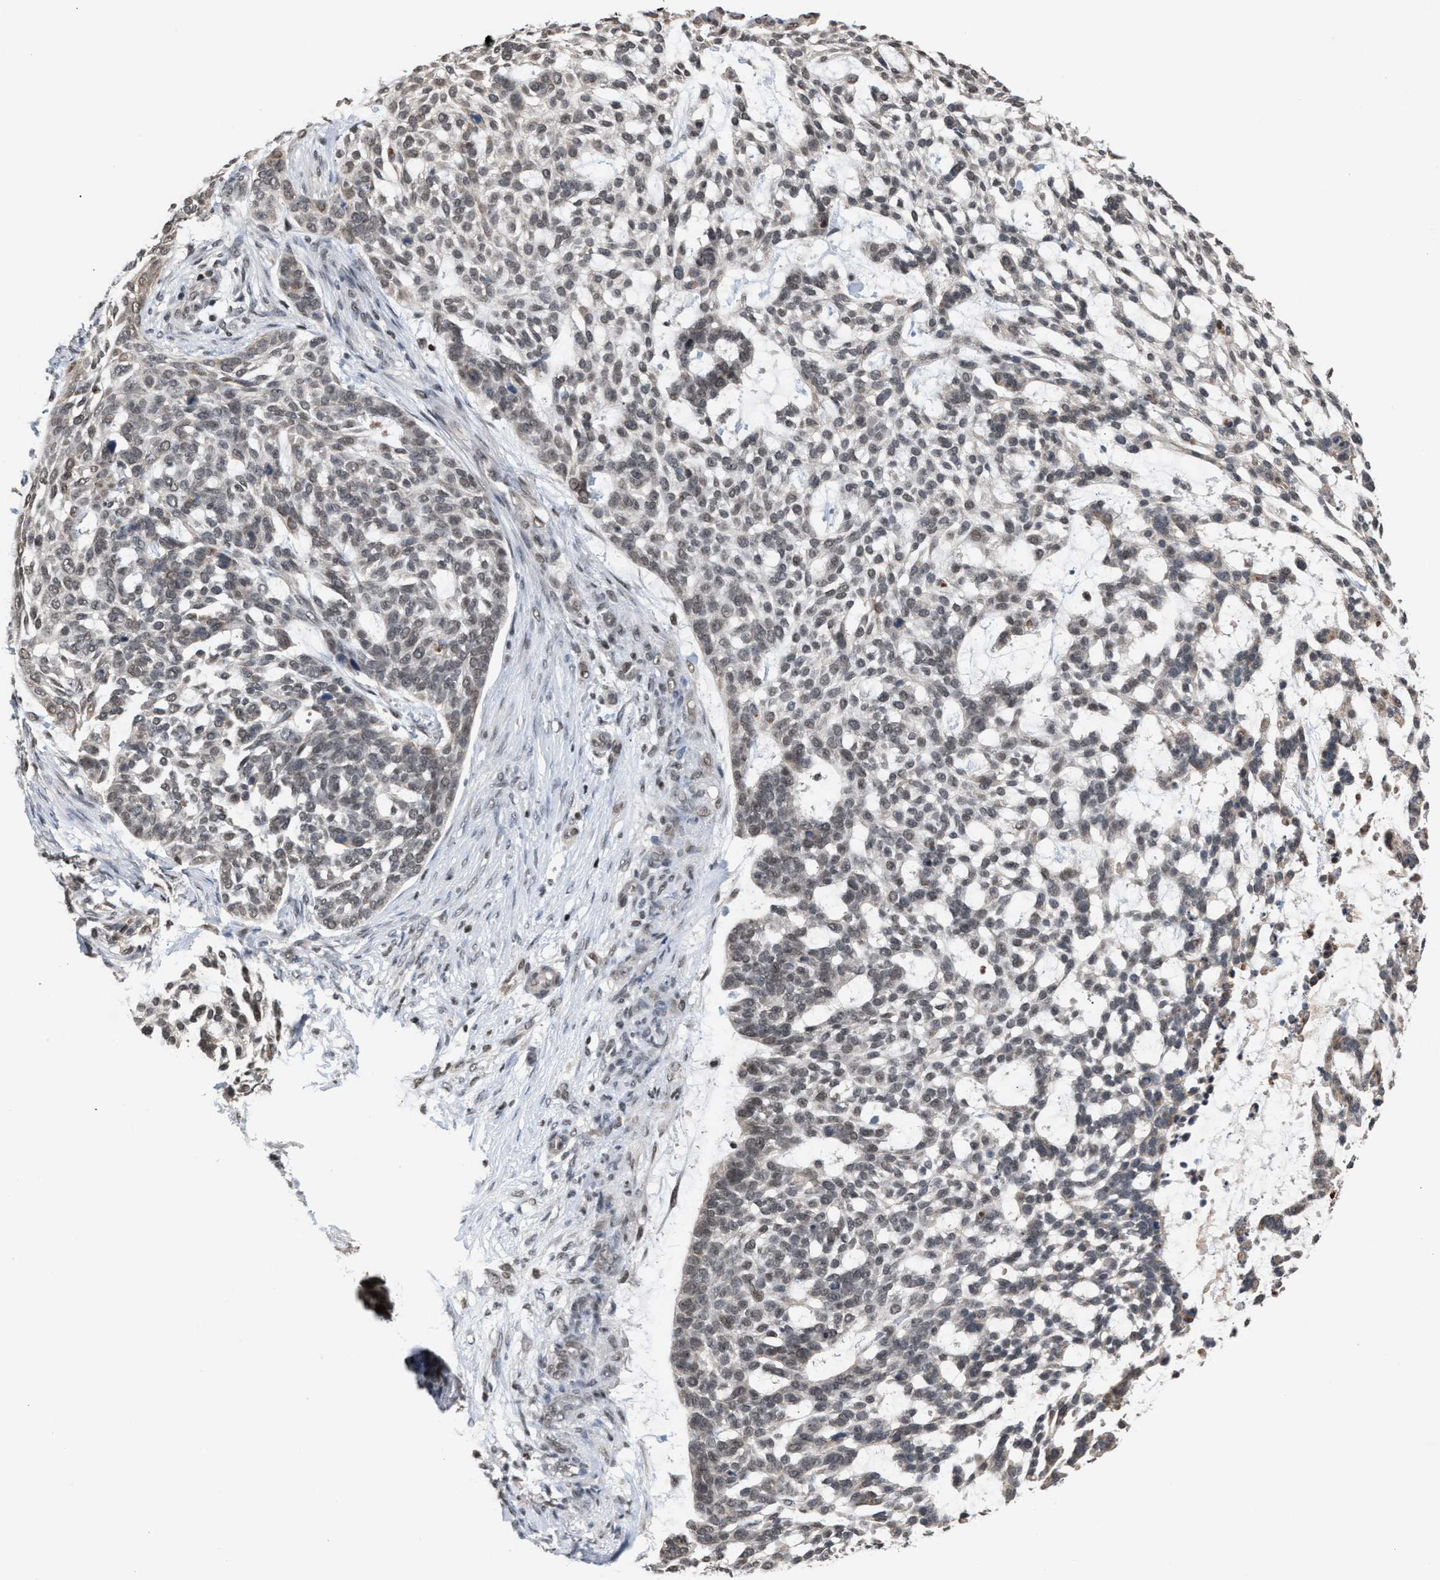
{"staining": {"intensity": "weak", "quantity": "<25%", "location": "nuclear"}, "tissue": "skin cancer", "cell_type": "Tumor cells", "image_type": "cancer", "snomed": [{"axis": "morphology", "description": "Basal cell carcinoma"}, {"axis": "topography", "description": "Skin"}], "caption": "This is an immunohistochemistry photomicrograph of human basal cell carcinoma (skin). There is no staining in tumor cells.", "gene": "C9orf78", "patient": {"sex": "female", "age": 64}}